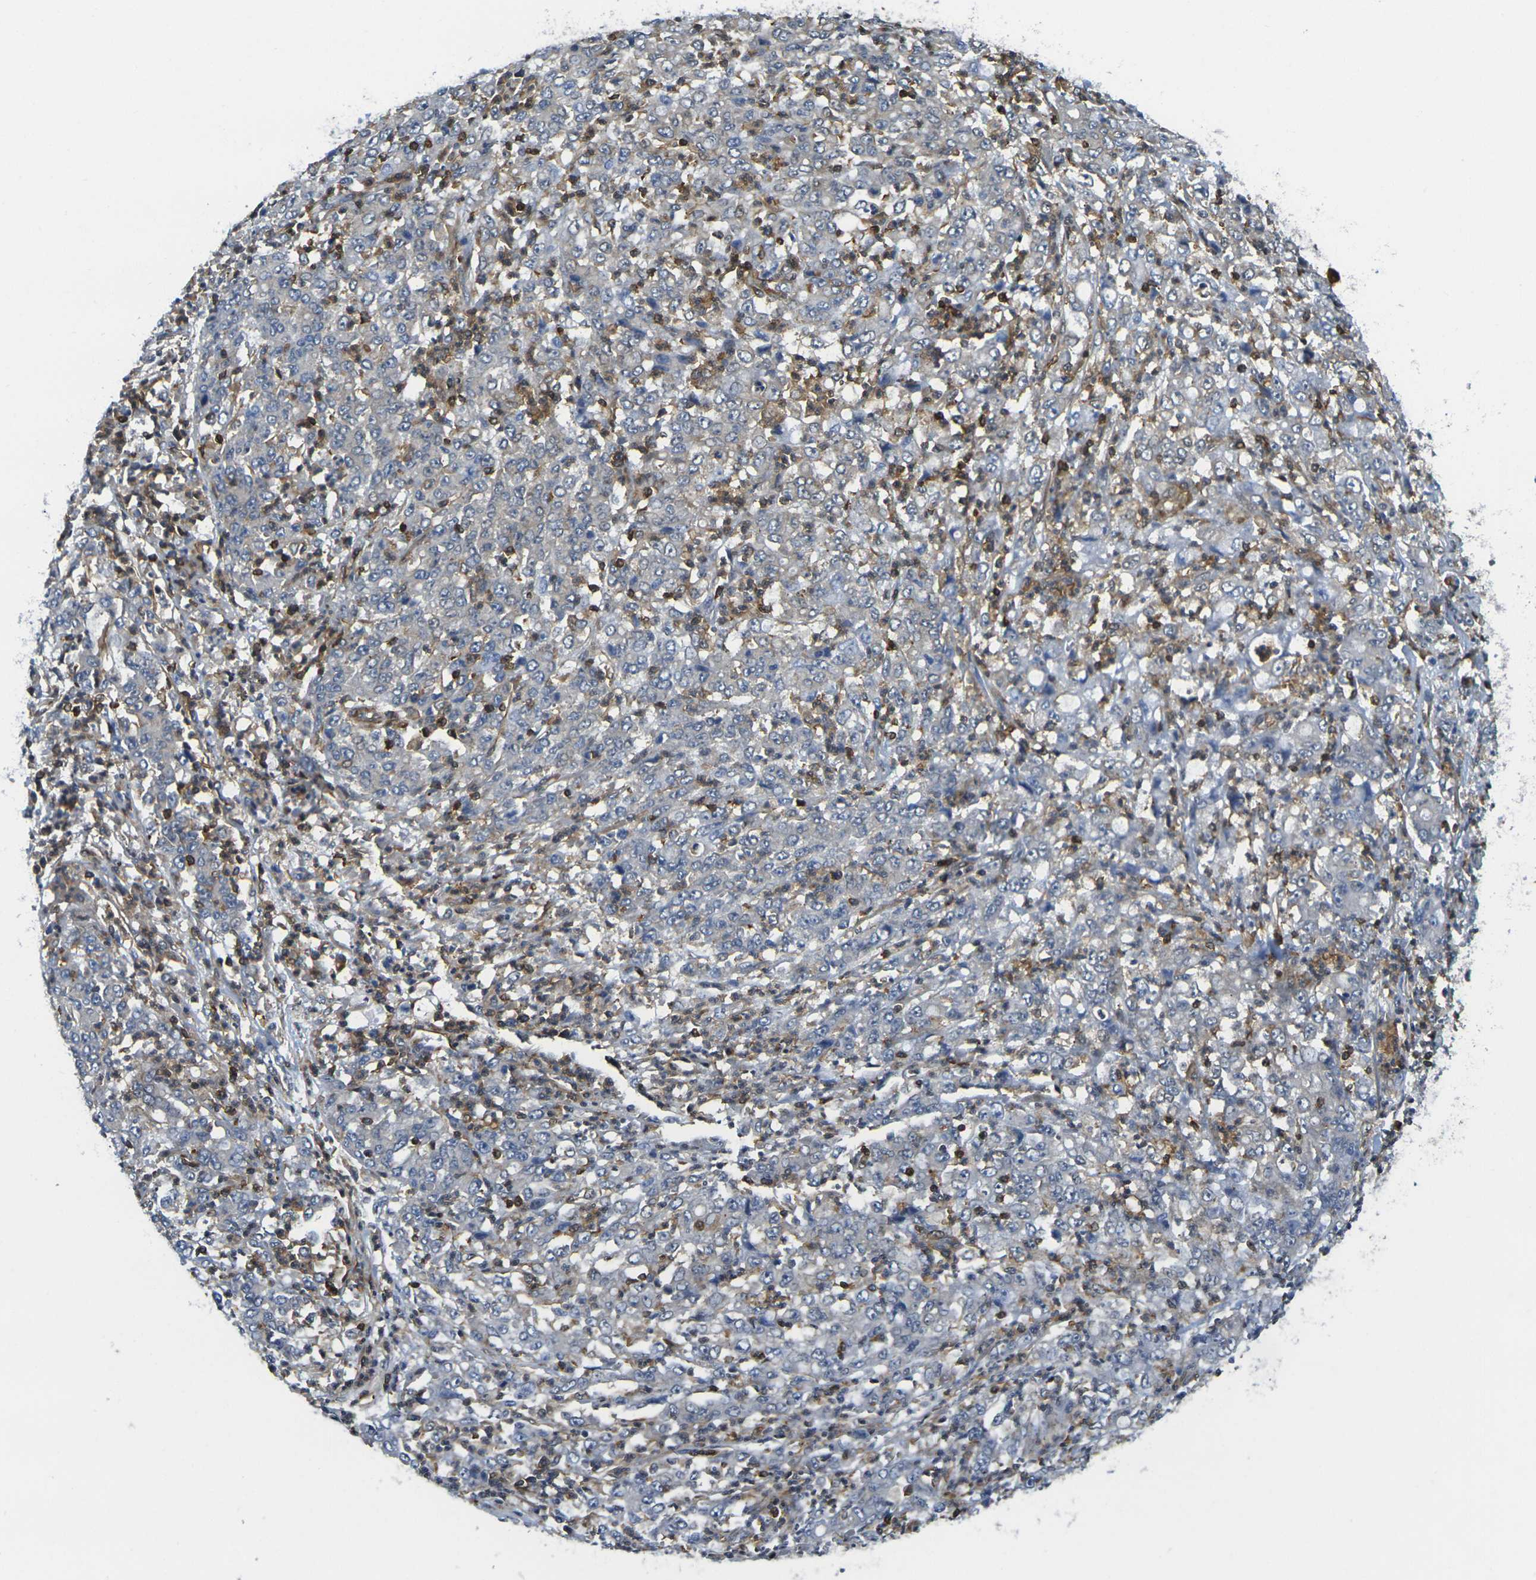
{"staining": {"intensity": "negative", "quantity": "none", "location": "none"}, "tissue": "stomach cancer", "cell_type": "Tumor cells", "image_type": "cancer", "snomed": [{"axis": "morphology", "description": "Adenocarcinoma, NOS"}, {"axis": "topography", "description": "Stomach, lower"}], "caption": "This is an IHC micrograph of human stomach cancer (adenocarcinoma). There is no positivity in tumor cells.", "gene": "LASP1", "patient": {"sex": "female", "age": 71}}